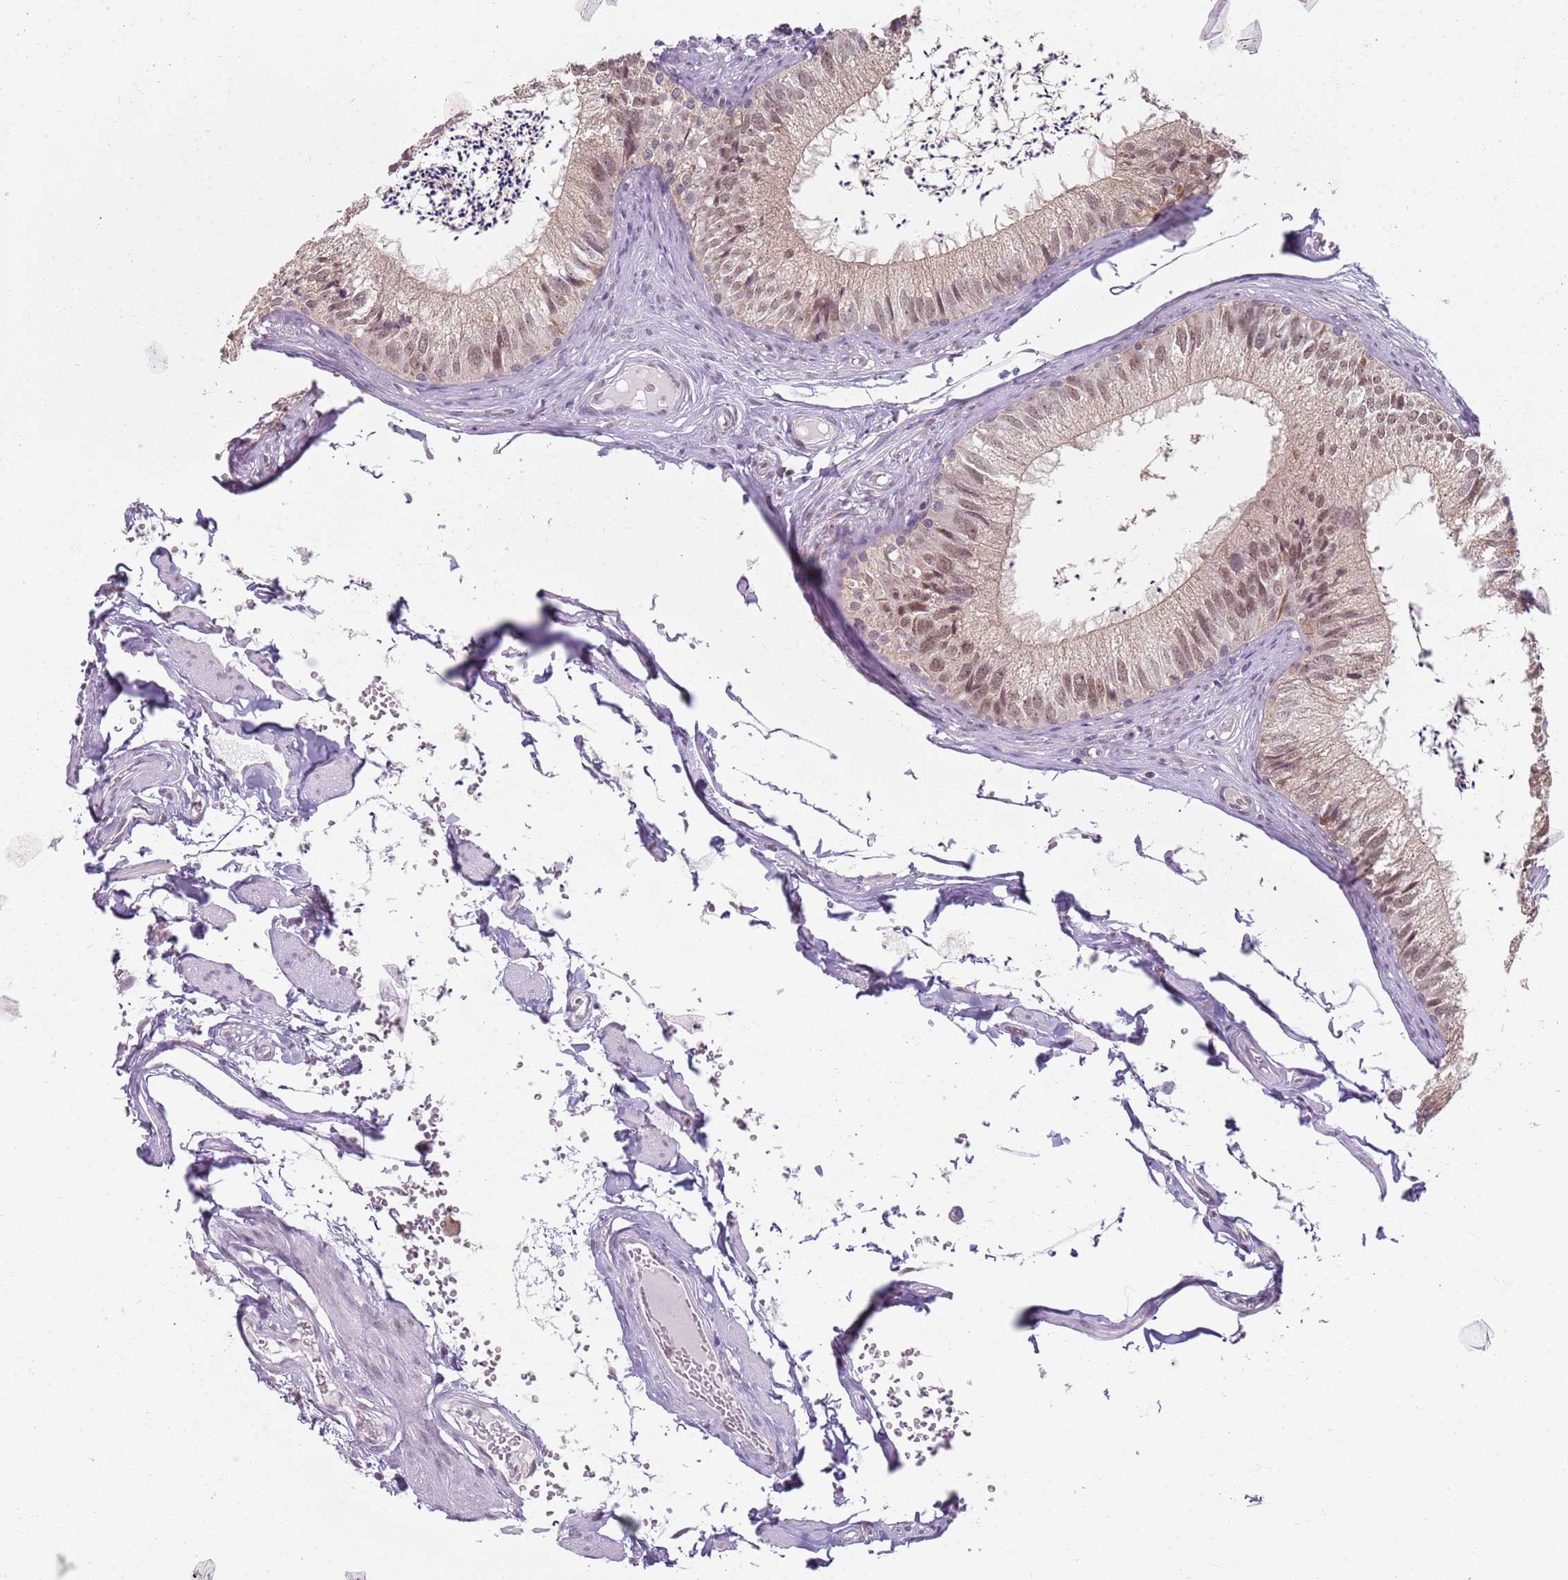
{"staining": {"intensity": "moderate", "quantity": ">75%", "location": "nuclear"}, "tissue": "epididymis", "cell_type": "Glandular cells", "image_type": "normal", "snomed": [{"axis": "morphology", "description": "Normal tissue, NOS"}, {"axis": "topography", "description": "Epididymis"}], "caption": "The micrograph demonstrates staining of unremarkable epididymis, revealing moderate nuclear protein expression (brown color) within glandular cells. The staining was performed using DAB (3,3'-diaminobenzidine) to visualize the protein expression in brown, while the nuclei were stained in blue with hematoxylin (Magnification: 20x).", "gene": "SMARCAL1", "patient": {"sex": "male", "age": 79}}